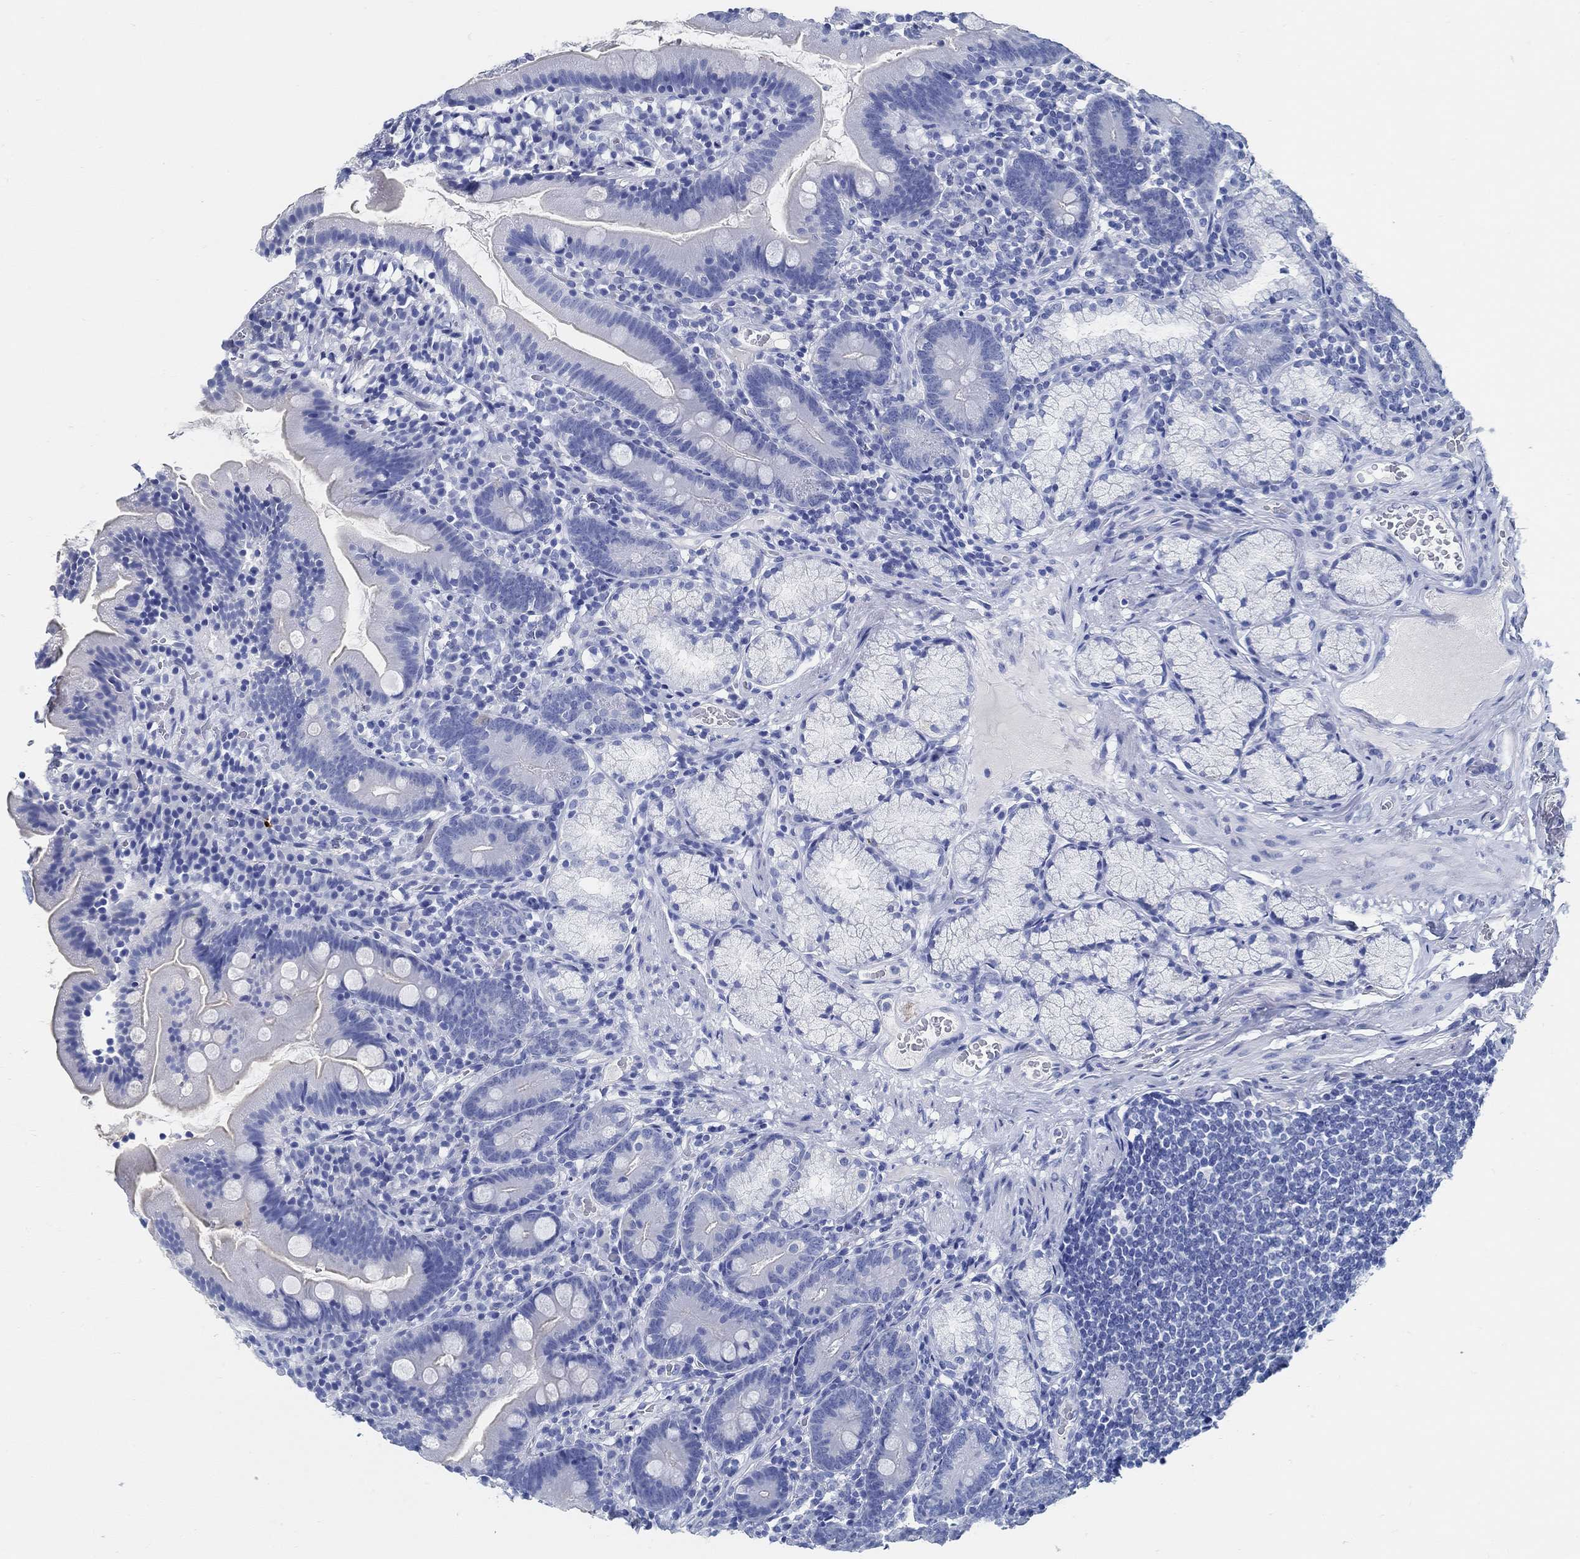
{"staining": {"intensity": "negative", "quantity": "none", "location": "none"}, "tissue": "duodenum", "cell_type": "Glandular cells", "image_type": "normal", "snomed": [{"axis": "morphology", "description": "Normal tissue, NOS"}, {"axis": "topography", "description": "Duodenum"}], "caption": "Immunohistochemistry of unremarkable duodenum reveals no positivity in glandular cells. (DAB immunohistochemistry (IHC) visualized using brightfield microscopy, high magnification).", "gene": "SLC45A1", "patient": {"sex": "female", "age": 67}}